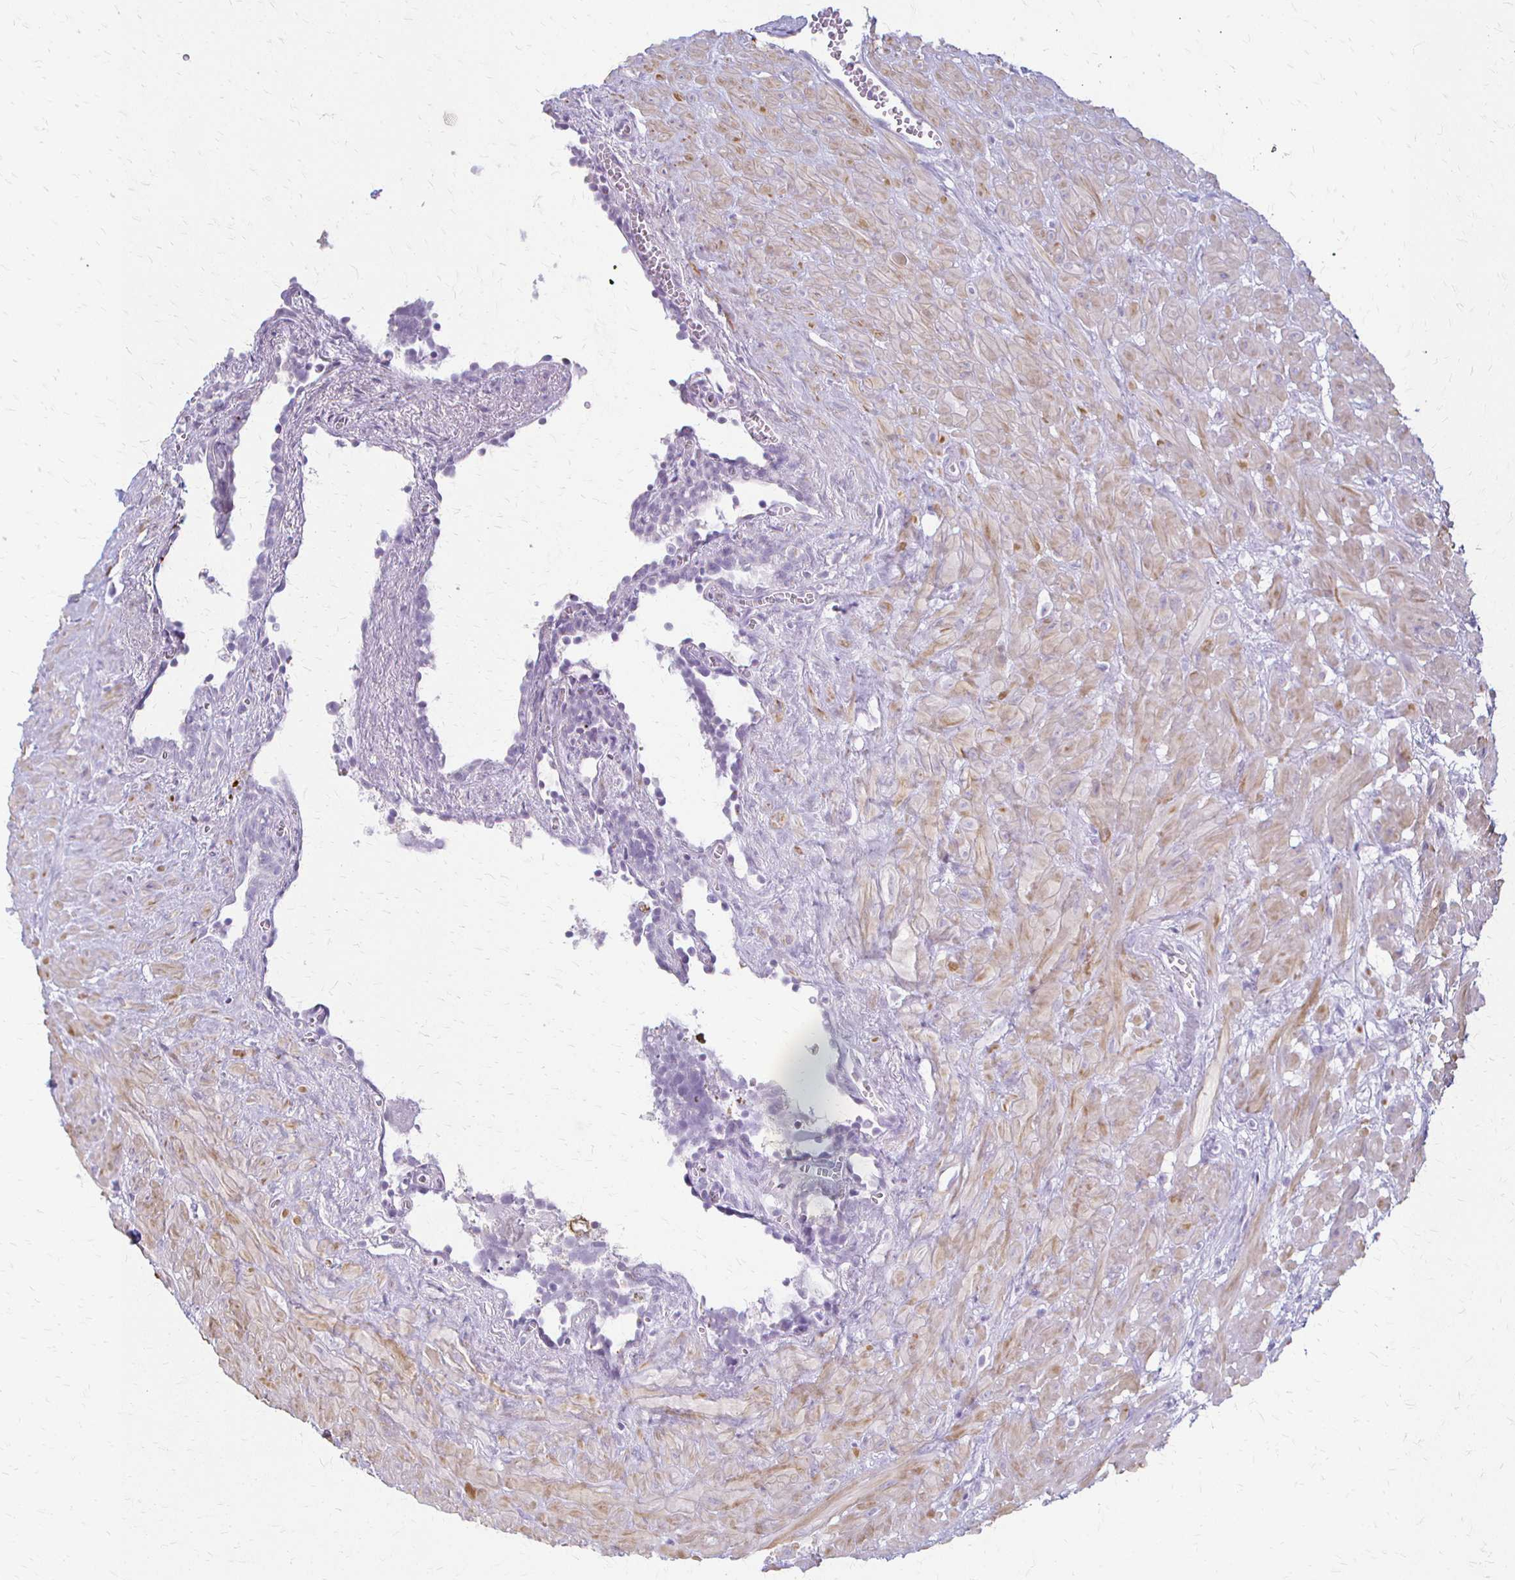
{"staining": {"intensity": "negative", "quantity": "none", "location": "none"}, "tissue": "seminal vesicle", "cell_type": "Glandular cells", "image_type": "normal", "snomed": [{"axis": "morphology", "description": "Normal tissue, NOS"}, {"axis": "topography", "description": "Seminal veicle"}], "caption": "This is a photomicrograph of immunohistochemistry (IHC) staining of normal seminal vesicle, which shows no staining in glandular cells. The staining is performed using DAB (3,3'-diaminobenzidine) brown chromogen with nuclei counter-stained in using hematoxylin.", "gene": "ACP5", "patient": {"sex": "male", "age": 76}}